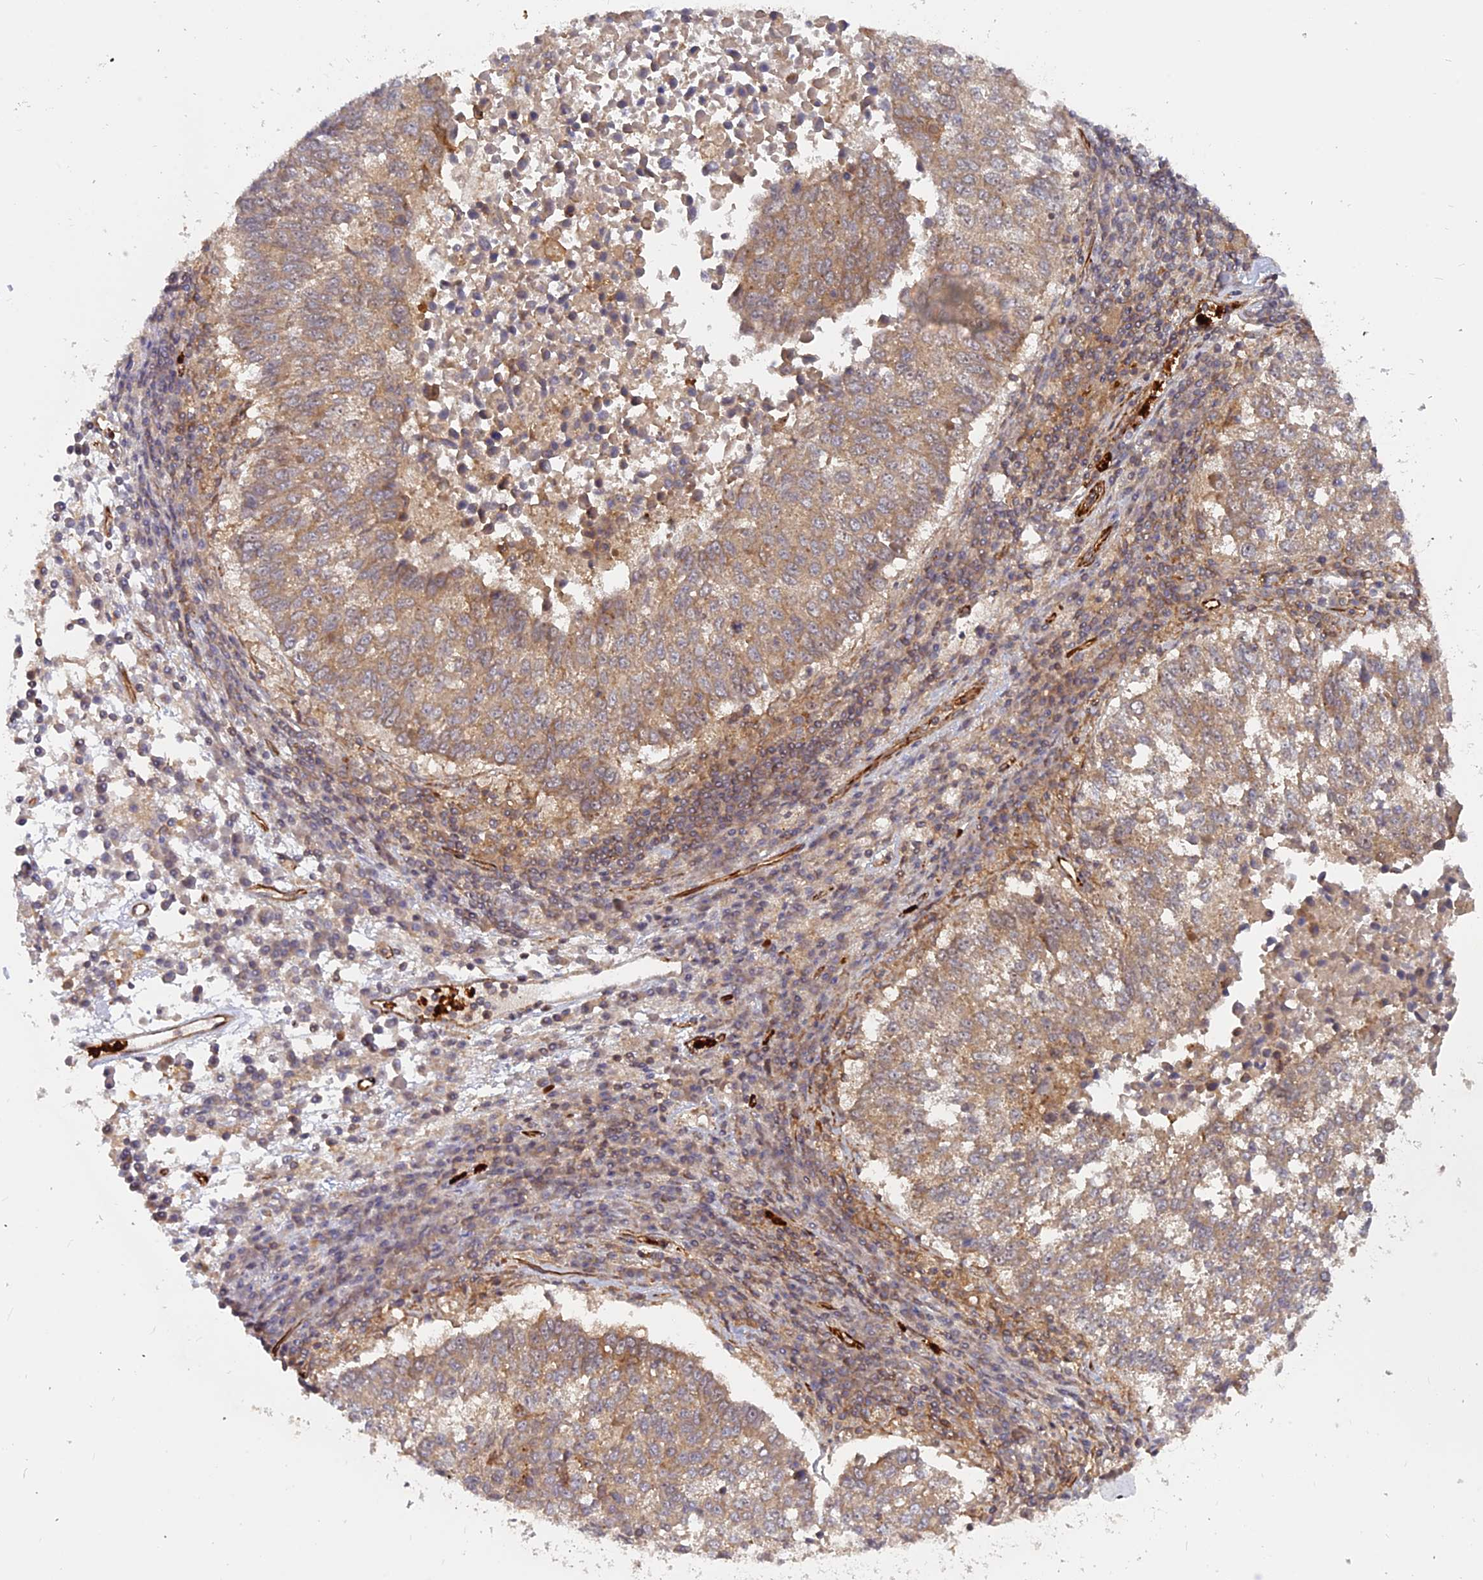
{"staining": {"intensity": "weak", "quantity": ">75%", "location": "cytoplasmic/membranous"}, "tissue": "lung cancer", "cell_type": "Tumor cells", "image_type": "cancer", "snomed": [{"axis": "morphology", "description": "Squamous cell carcinoma, NOS"}, {"axis": "topography", "description": "Lung"}], "caption": "Immunohistochemical staining of human lung cancer displays weak cytoplasmic/membranous protein expression in approximately >75% of tumor cells. Ihc stains the protein of interest in brown and the nuclei are stained blue.", "gene": "PHLDB3", "patient": {"sex": "male", "age": 73}}